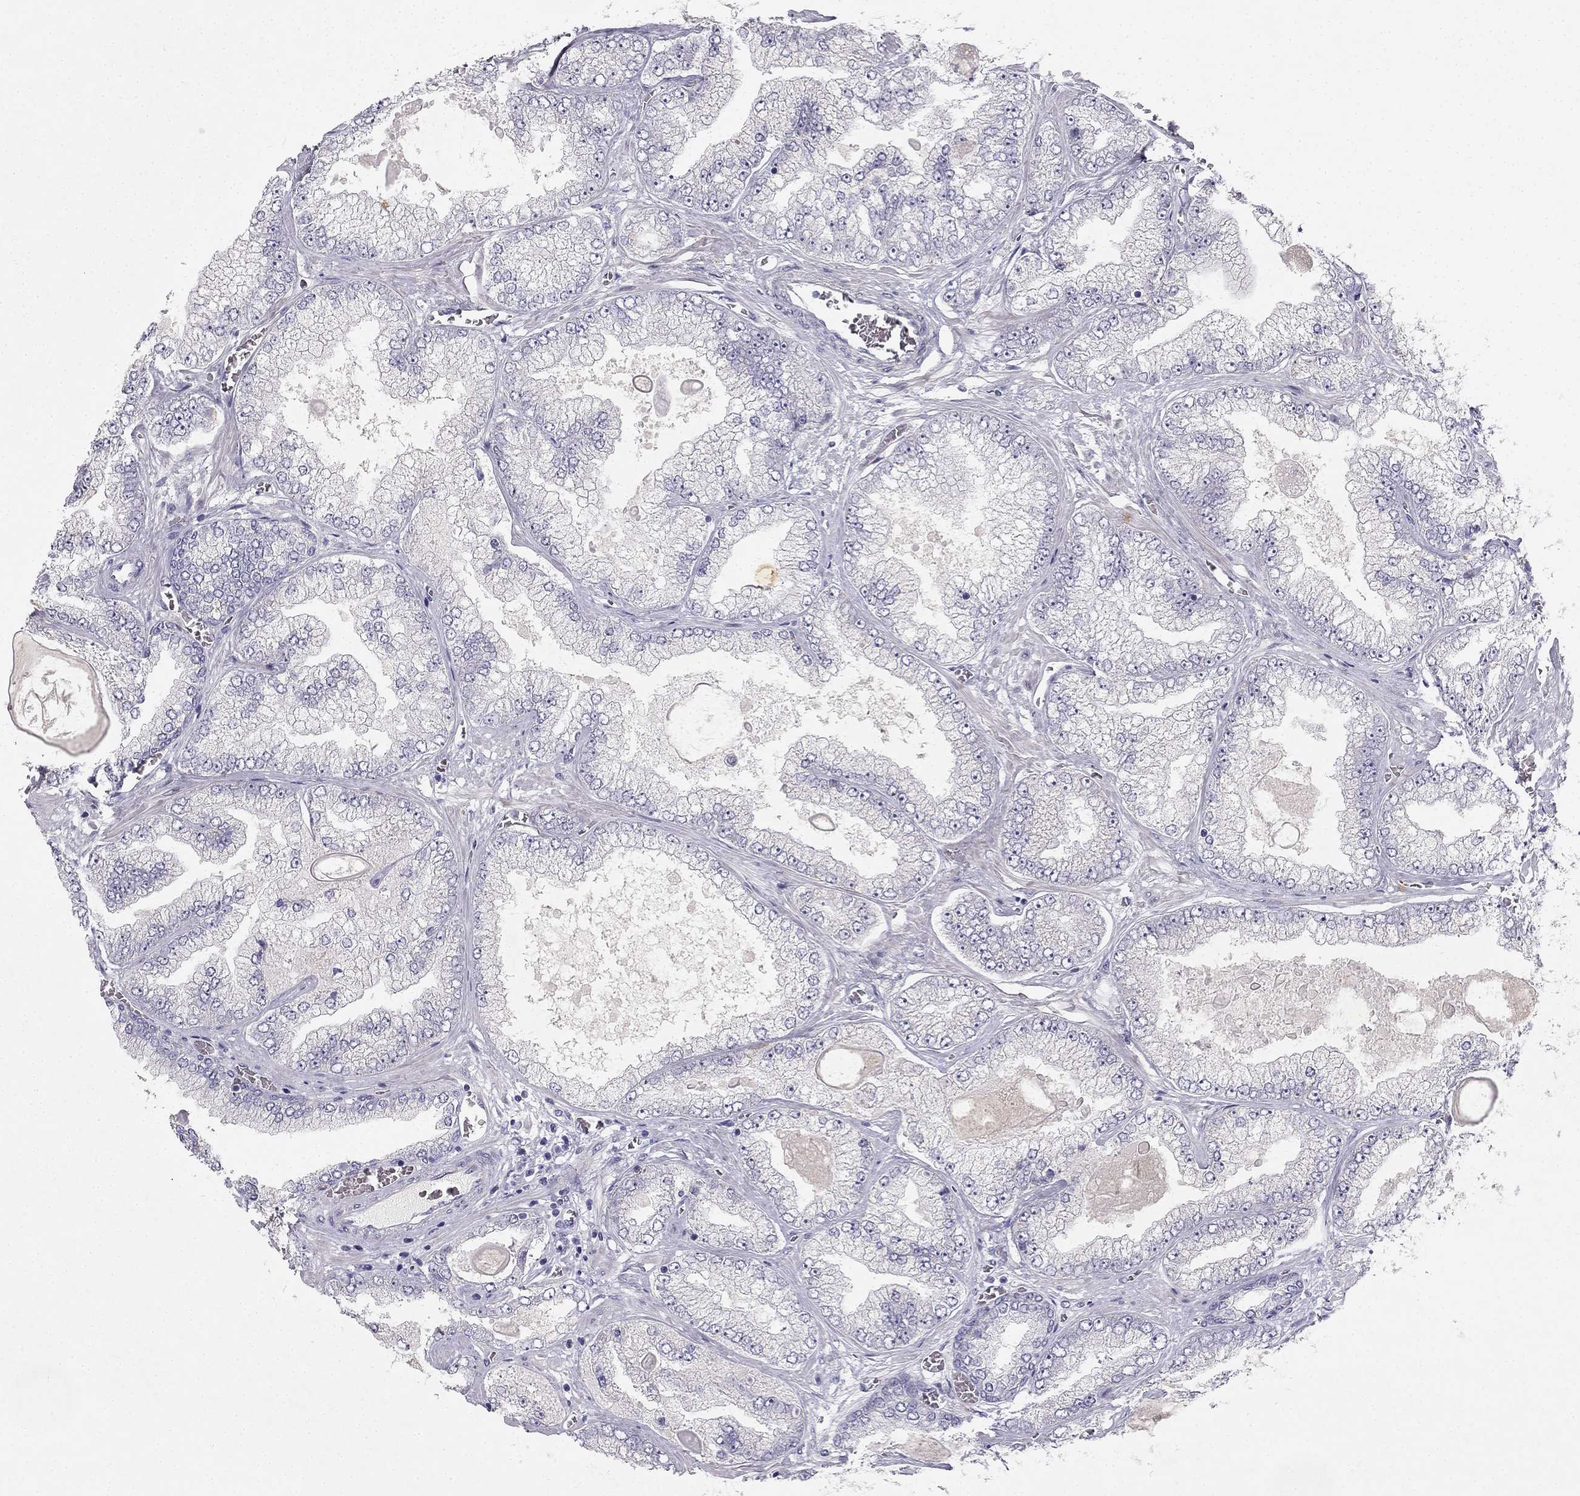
{"staining": {"intensity": "negative", "quantity": "none", "location": "none"}, "tissue": "prostate cancer", "cell_type": "Tumor cells", "image_type": "cancer", "snomed": [{"axis": "morphology", "description": "Adenocarcinoma, Low grade"}, {"axis": "topography", "description": "Prostate"}], "caption": "IHC of prostate low-grade adenocarcinoma reveals no positivity in tumor cells.", "gene": "SLC6A4", "patient": {"sex": "male", "age": 57}}